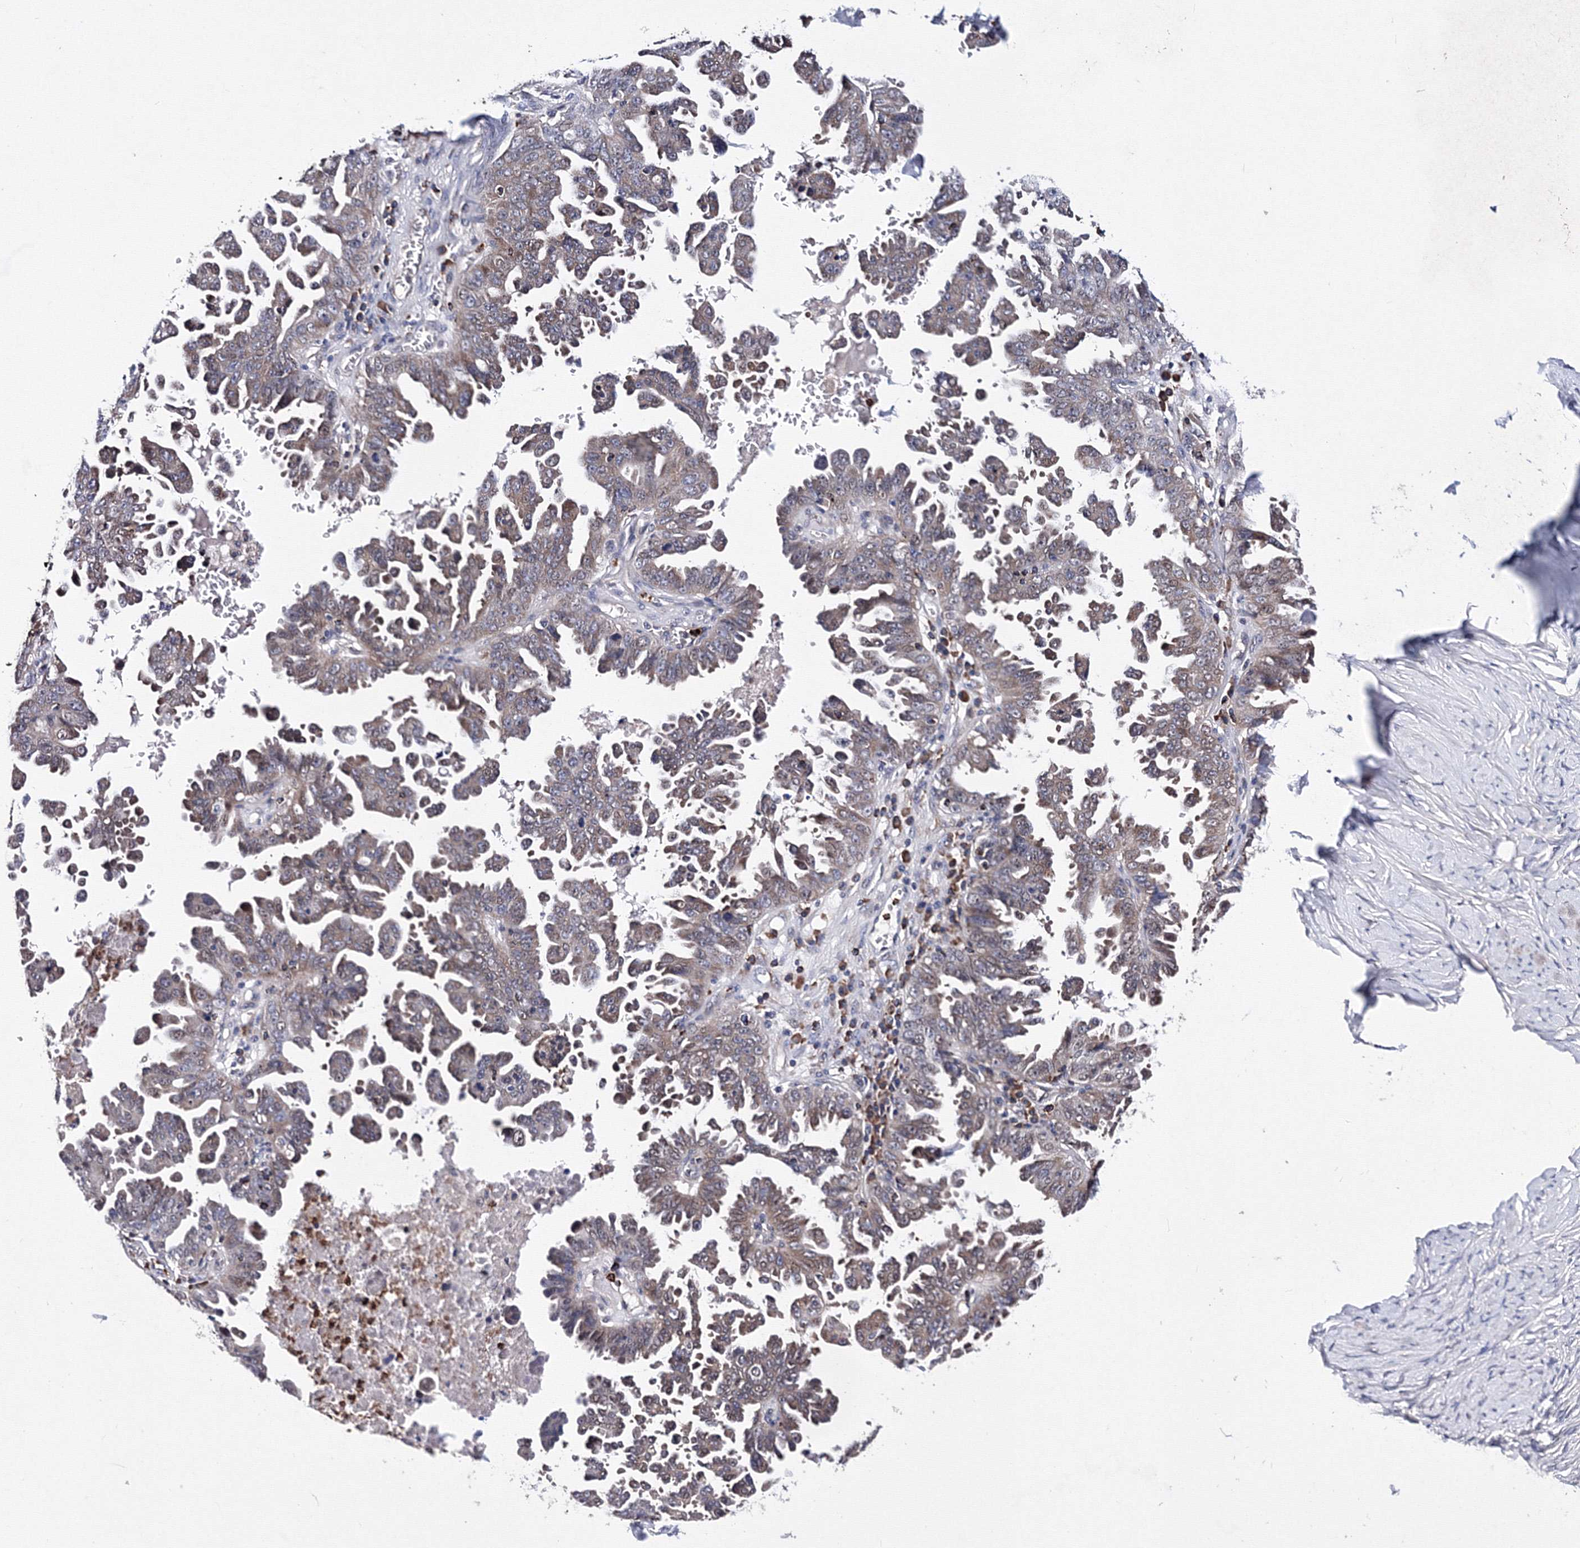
{"staining": {"intensity": "weak", "quantity": "25%-75%", "location": "cytoplasmic/membranous"}, "tissue": "ovarian cancer", "cell_type": "Tumor cells", "image_type": "cancer", "snomed": [{"axis": "morphology", "description": "Carcinoma, endometroid"}, {"axis": "topography", "description": "Ovary"}], "caption": "Protein staining shows weak cytoplasmic/membranous staining in about 25%-75% of tumor cells in ovarian cancer.", "gene": "PHYKPL", "patient": {"sex": "female", "age": 62}}